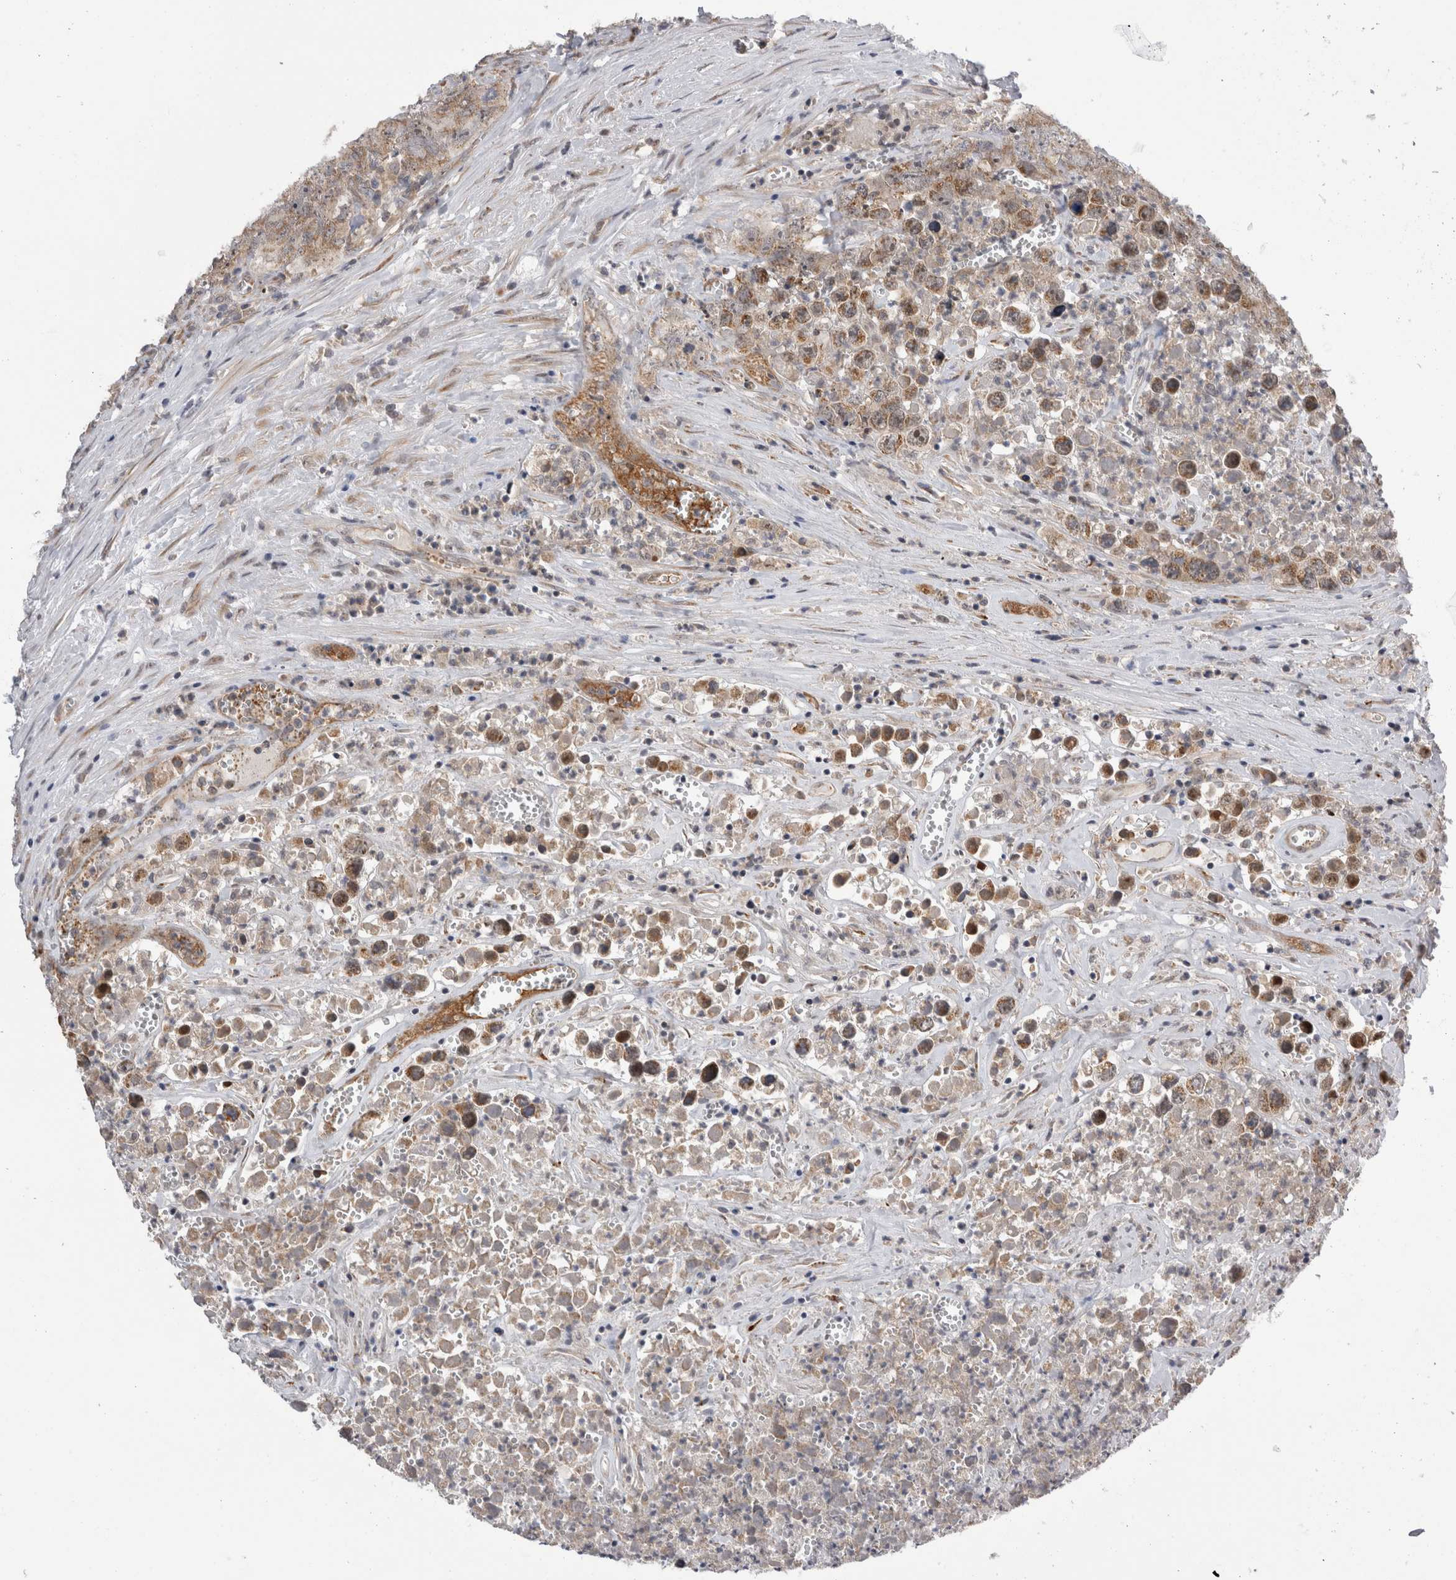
{"staining": {"intensity": "weak", "quantity": "25%-75%", "location": "cytoplasmic/membranous"}, "tissue": "testis cancer", "cell_type": "Tumor cells", "image_type": "cancer", "snomed": [{"axis": "morphology", "description": "Seminoma, NOS"}, {"axis": "morphology", "description": "Carcinoma, Embryonal, NOS"}, {"axis": "topography", "description": "Testis"}], "caption": "IHC histopathology image of human testis cancer stained for a protein (brown), which reveals low levels of weak cytoplasmic/membranous positivity in approximately 25%-75% of tumor cells.", "gene": "ARHGAP29", "patient": {"sex": "male", "age": 43}}